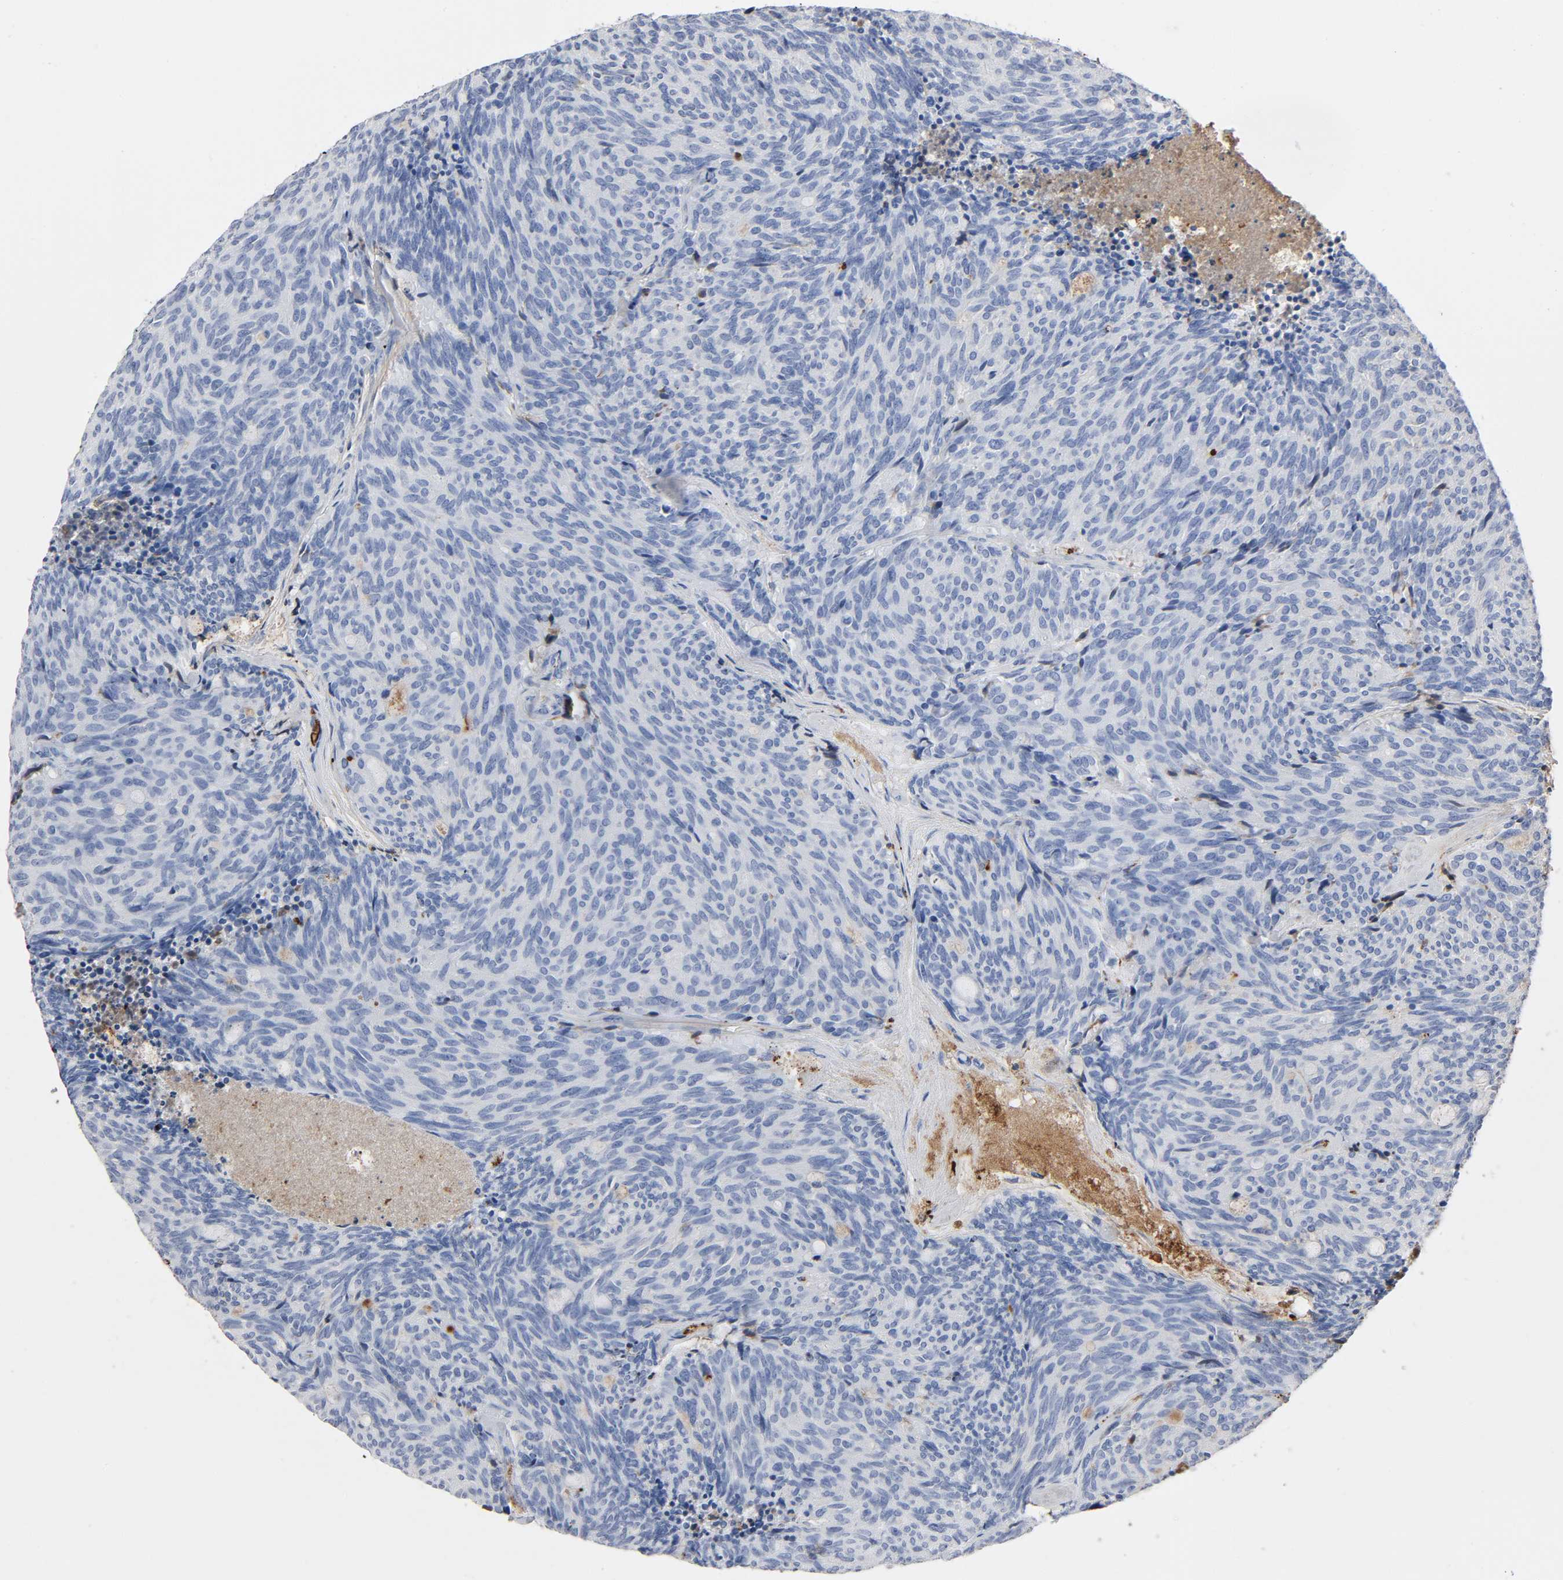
{"staining": {"intensity": "weak", "quantity": "<25%", "location": "cytoplasmic/membranous"}, "tissue": "carcinoid", "cell_type": "Tumor cells", "image_type": "cancer", "snomed": [{"axis": "morphology", "description": "Carcinoid, malignant, NOS"}, {"axis": "topography", "description": "Pancreas"}], "caption": "Tumor cells show no significant protein positivity in carcinoid.", "gene": "C3", "patient": {"sex": "female", "age": 54}}